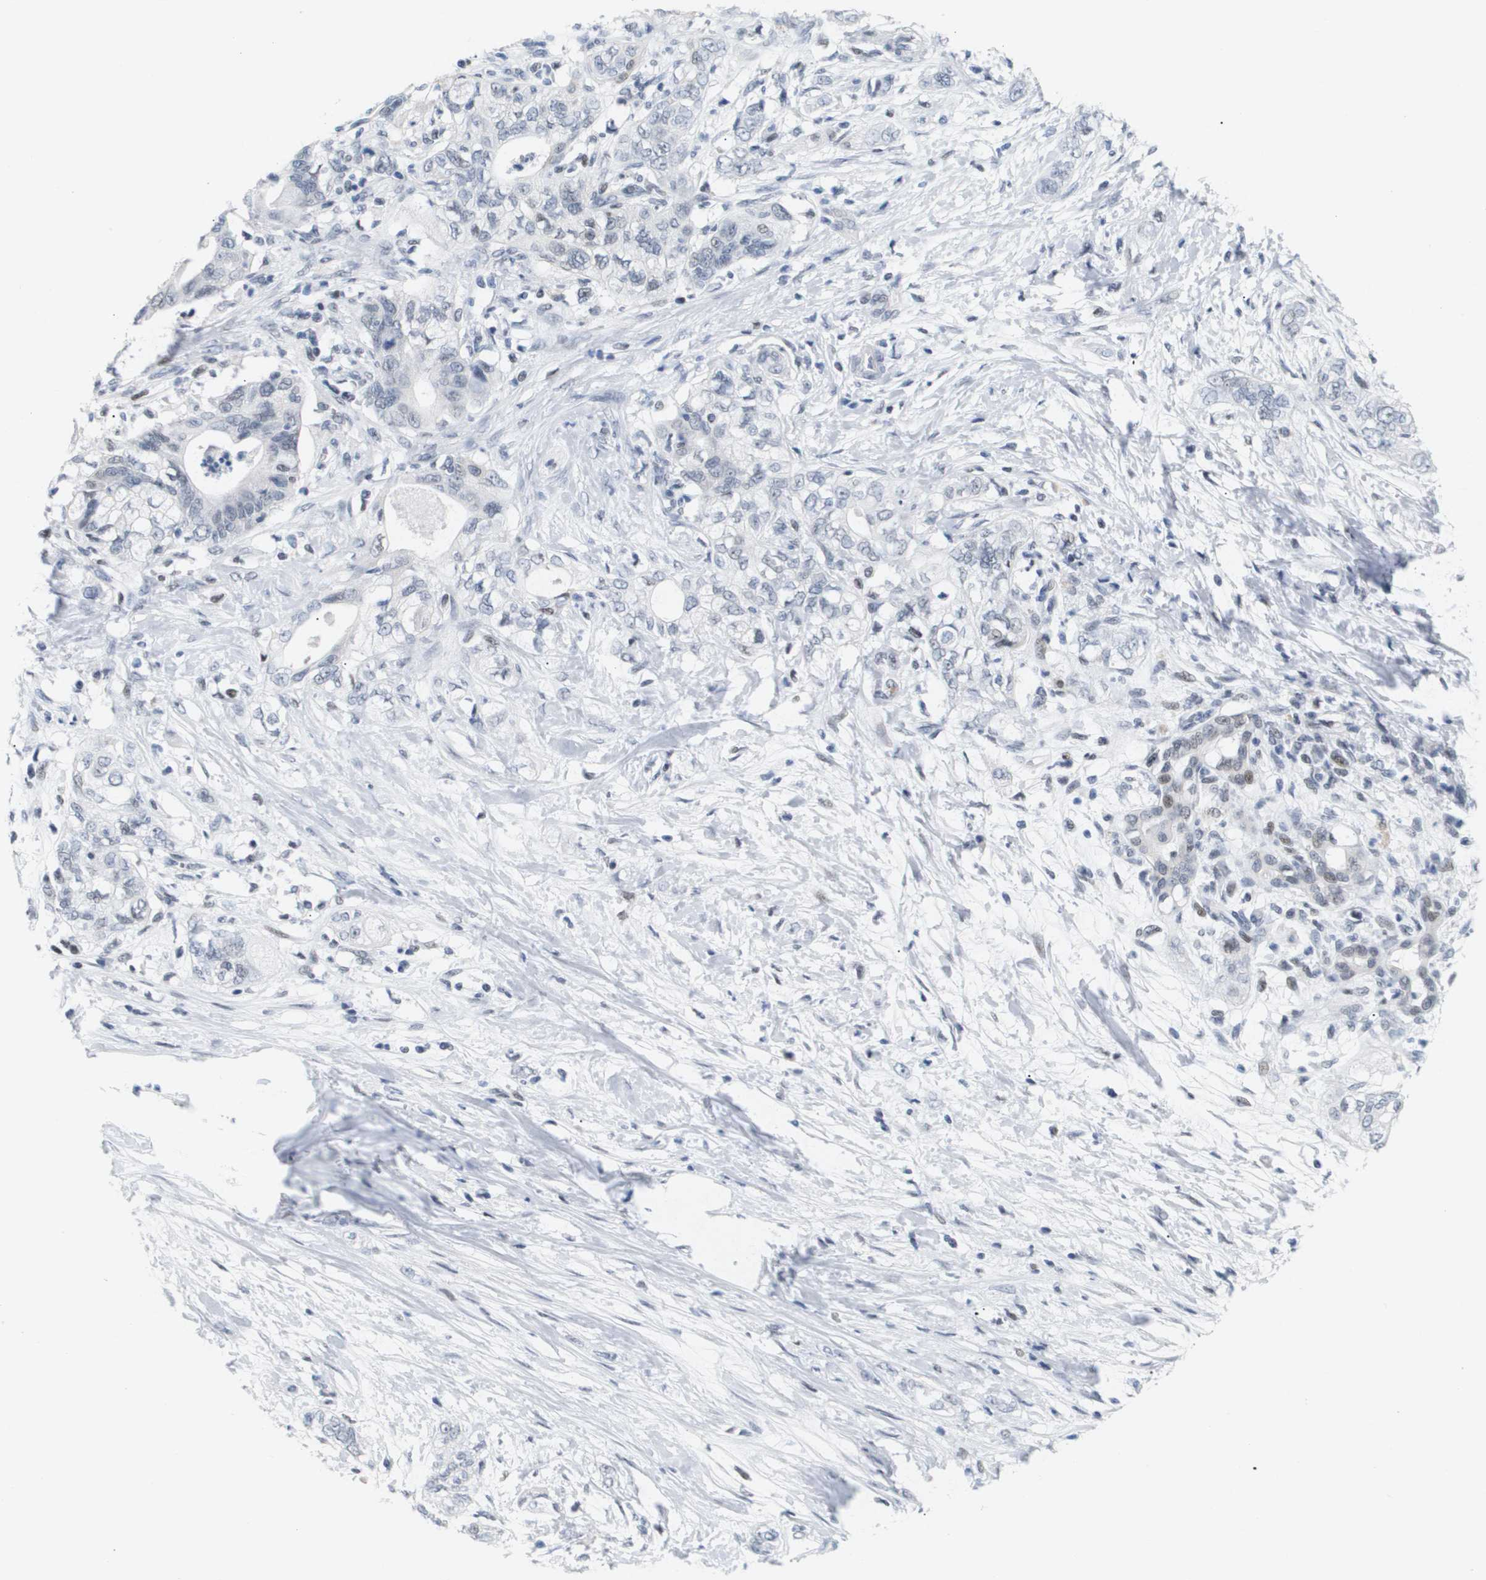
{"staining": {"intensity": "negative", "quantity": "none", "location": "none"}, "tissue": "pancreatic cancer", "cell_type": "Tumor cells", "image_type": "cancer", "snomed": [{"axis": "morphology", "description": "Adenocarcinoma, NOS"}, {"axis": "topography", "description": "Pancreas"}], "caption": "IHC image of adenocarcinoma (pancreatic) stained for a protein (brown), which demonstrates no expression in tumor cells.", "gene": "PPARD", "patient": {"sex": "male", "age": 70}}